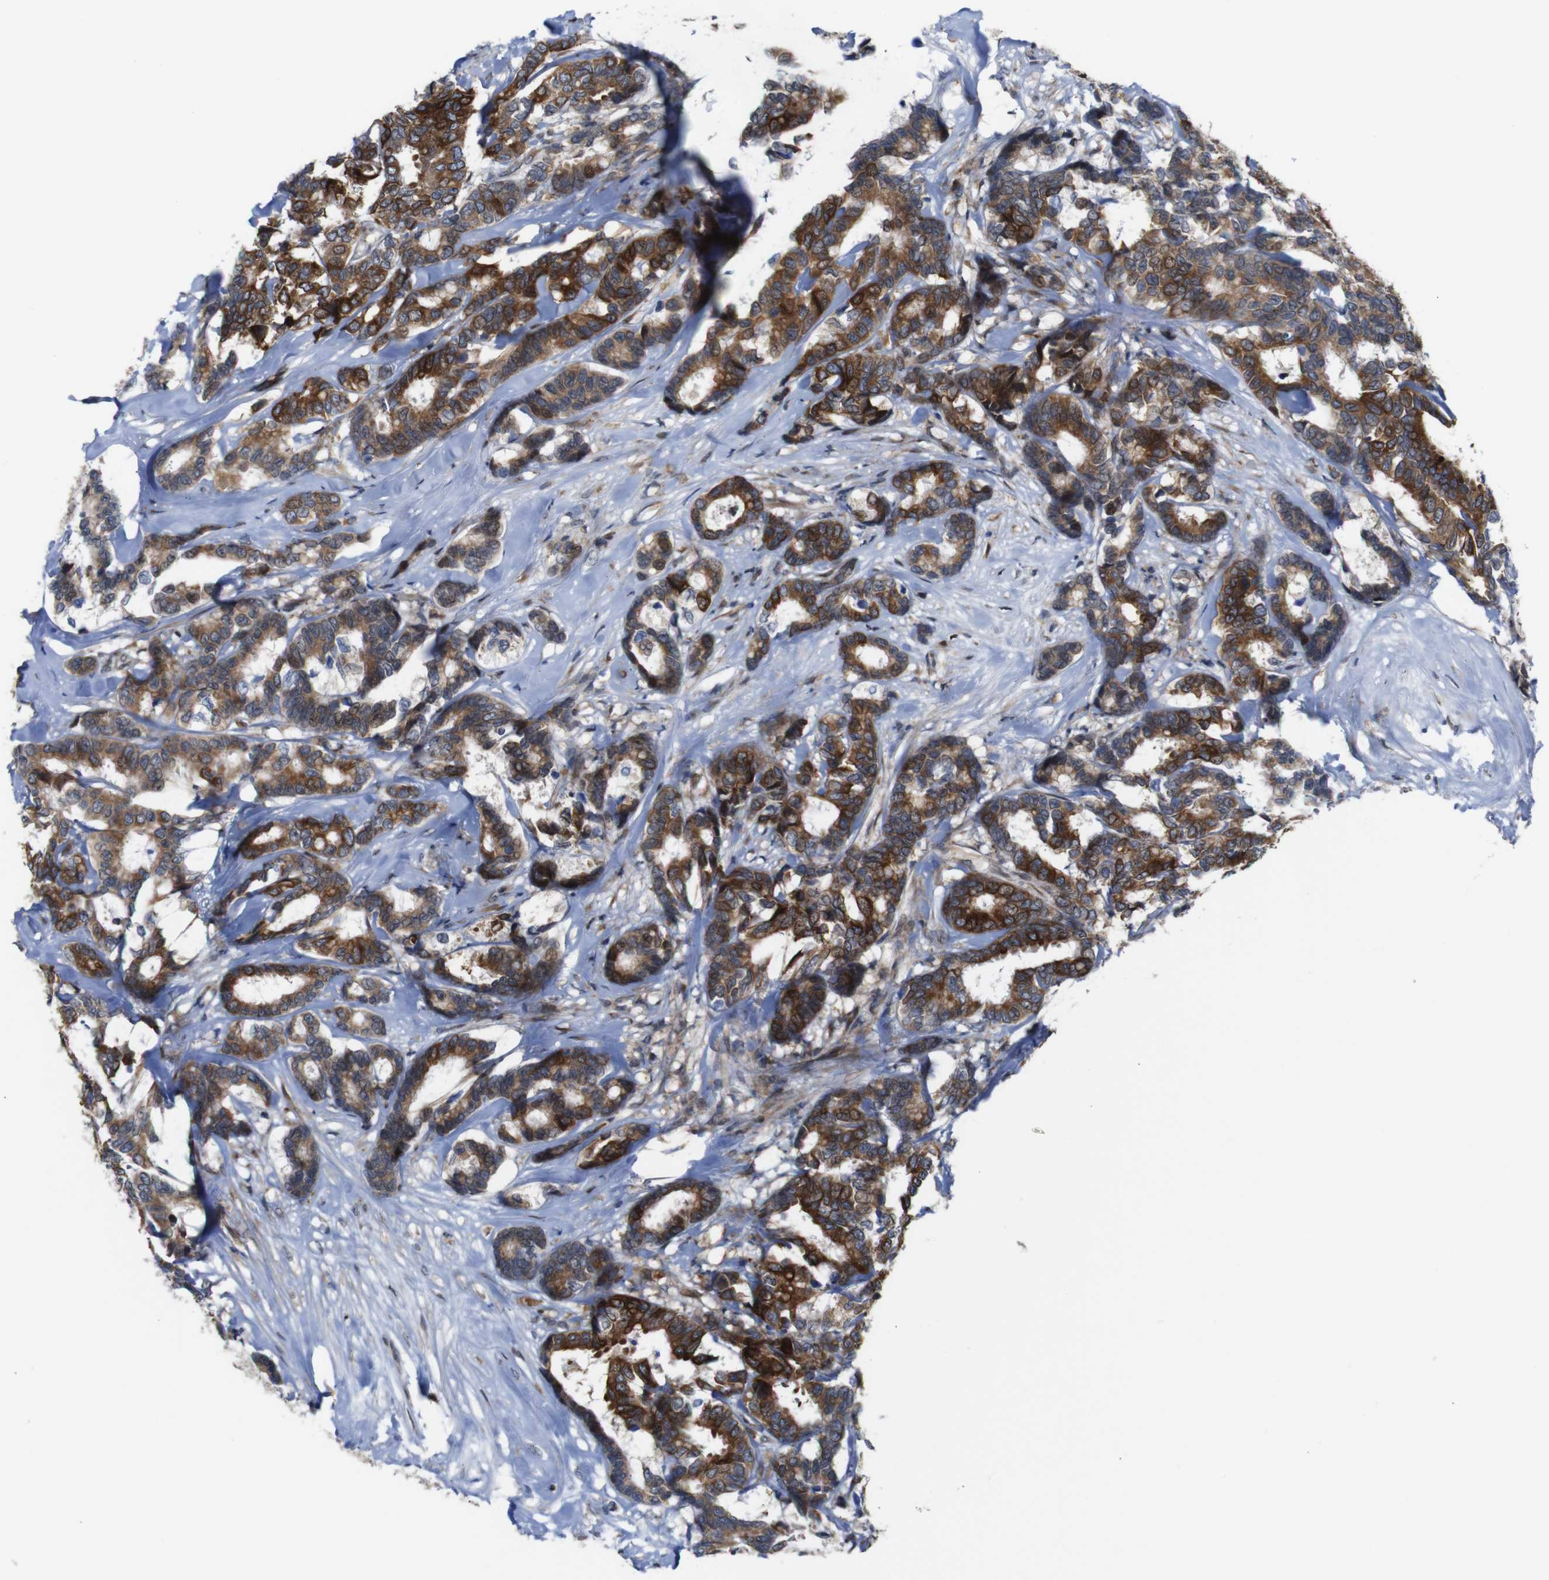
{"staining": {"intensity": "strong", "quantity": ">75%", "location": "cytoplasmic/membranous"}, "tissue": "breast cancer", "cell_type": "Tumor cells", "image_type": "cancer", "snomed": [{"axis": "morphology", "description": "Duct carcinoma"}, {"axis": "topography", "description": "Breast"}], "caption": "Breast cancer (infiltrating ductal carcinoma) was stained to show a protein in brown. There is high levels of strong cytoplasmic/membranous staining in about >75% of tumor cells.", "gene": "PTPN1", "patient": {"sex": "female", "age": 87}}